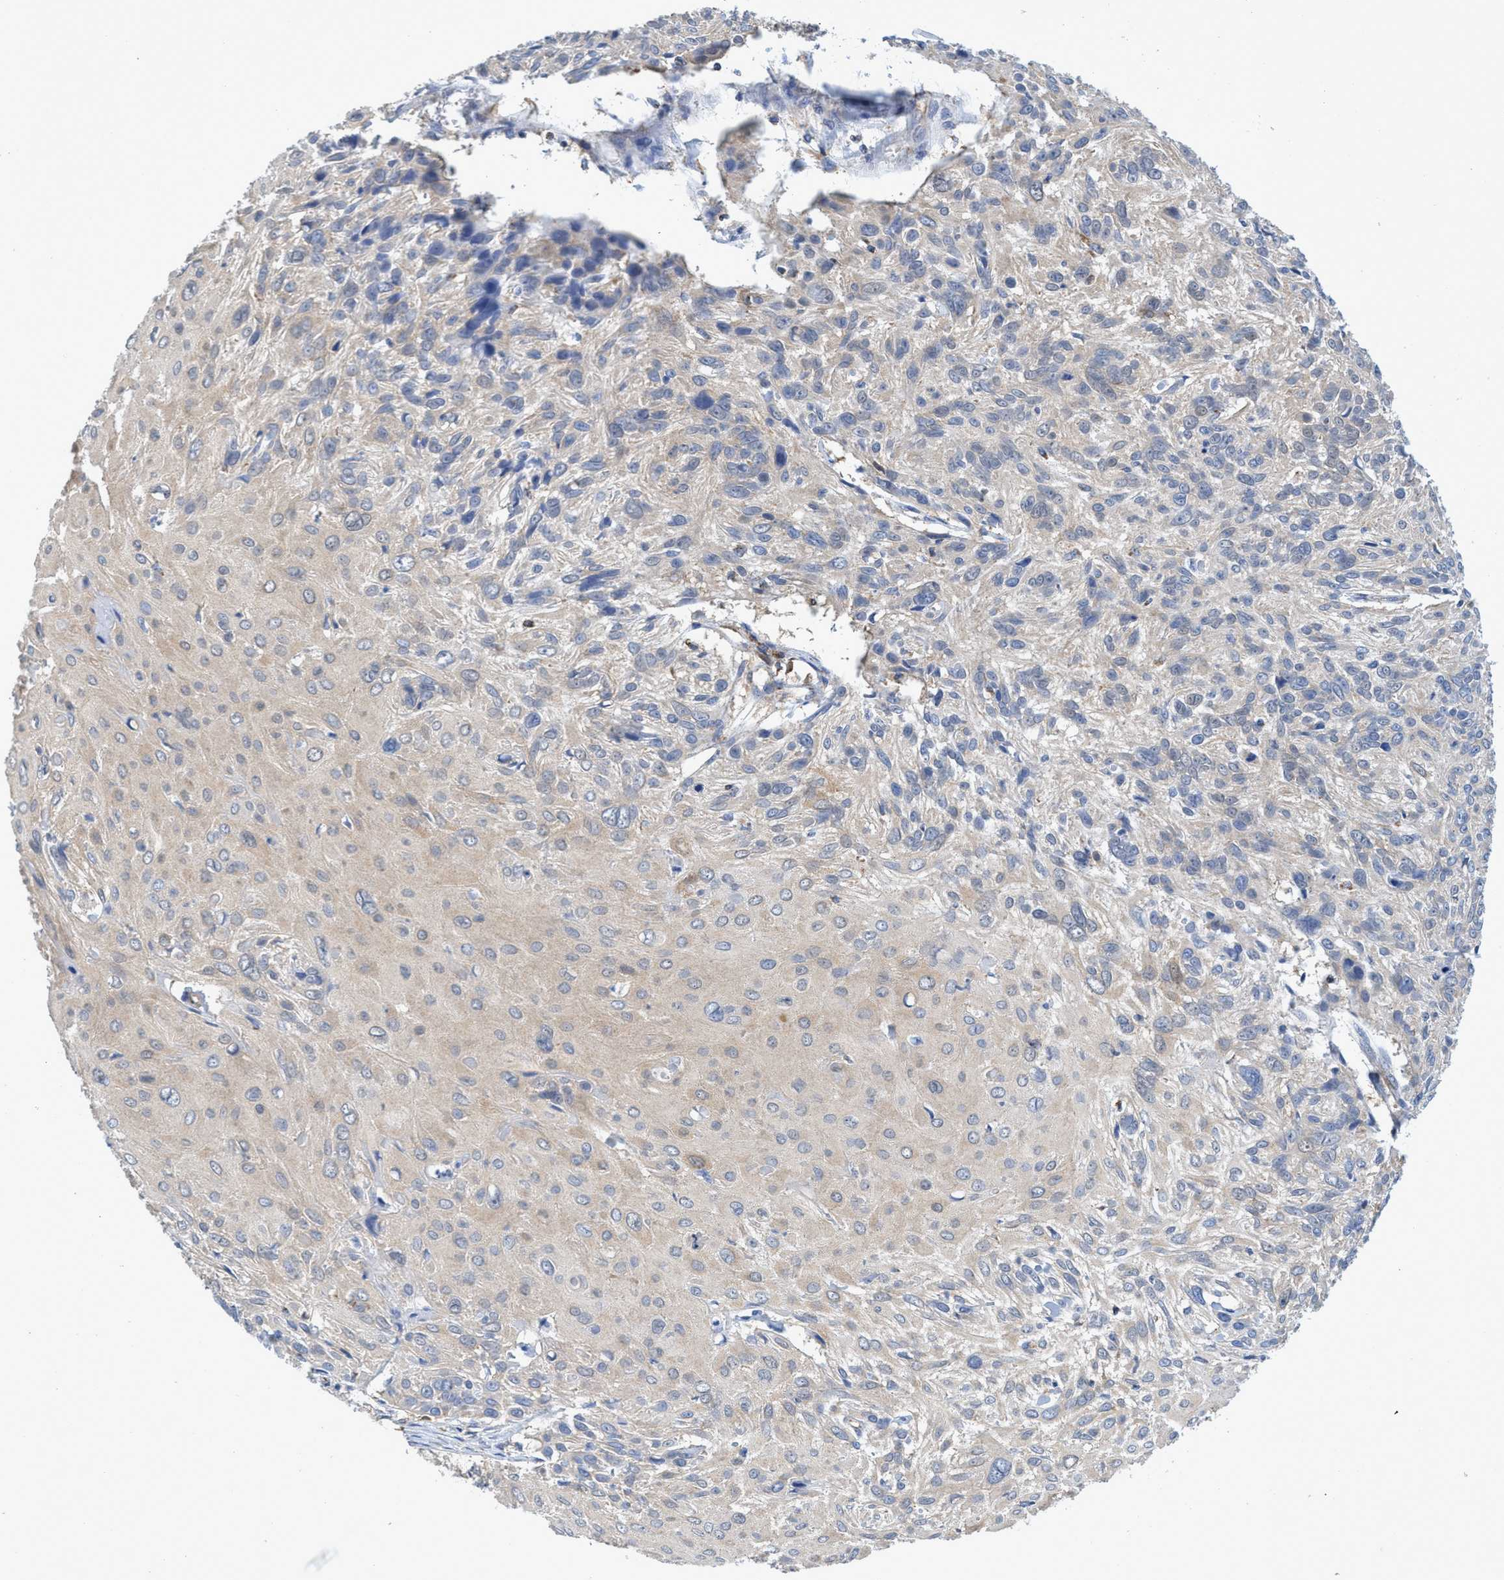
{"staining": {"intensity": "negative", "quantity": "none", "location": "none"}, "tissue": "cervical cancer", "cell_type": "Tumor cells", "image_type": "cancer", "snomed": [{"axis": "morphology", "description": "Squamous cell carcinoma, NOS"}, {"axis": "topography", "description": "Cervix"}], "caption": "This is an immunohistochemistry (IHC) micrograph of cervical cancer. There is no positivity in tumor cells.", "gene": "CRYZ", "patient": {"sex": "female", "age": 51}}